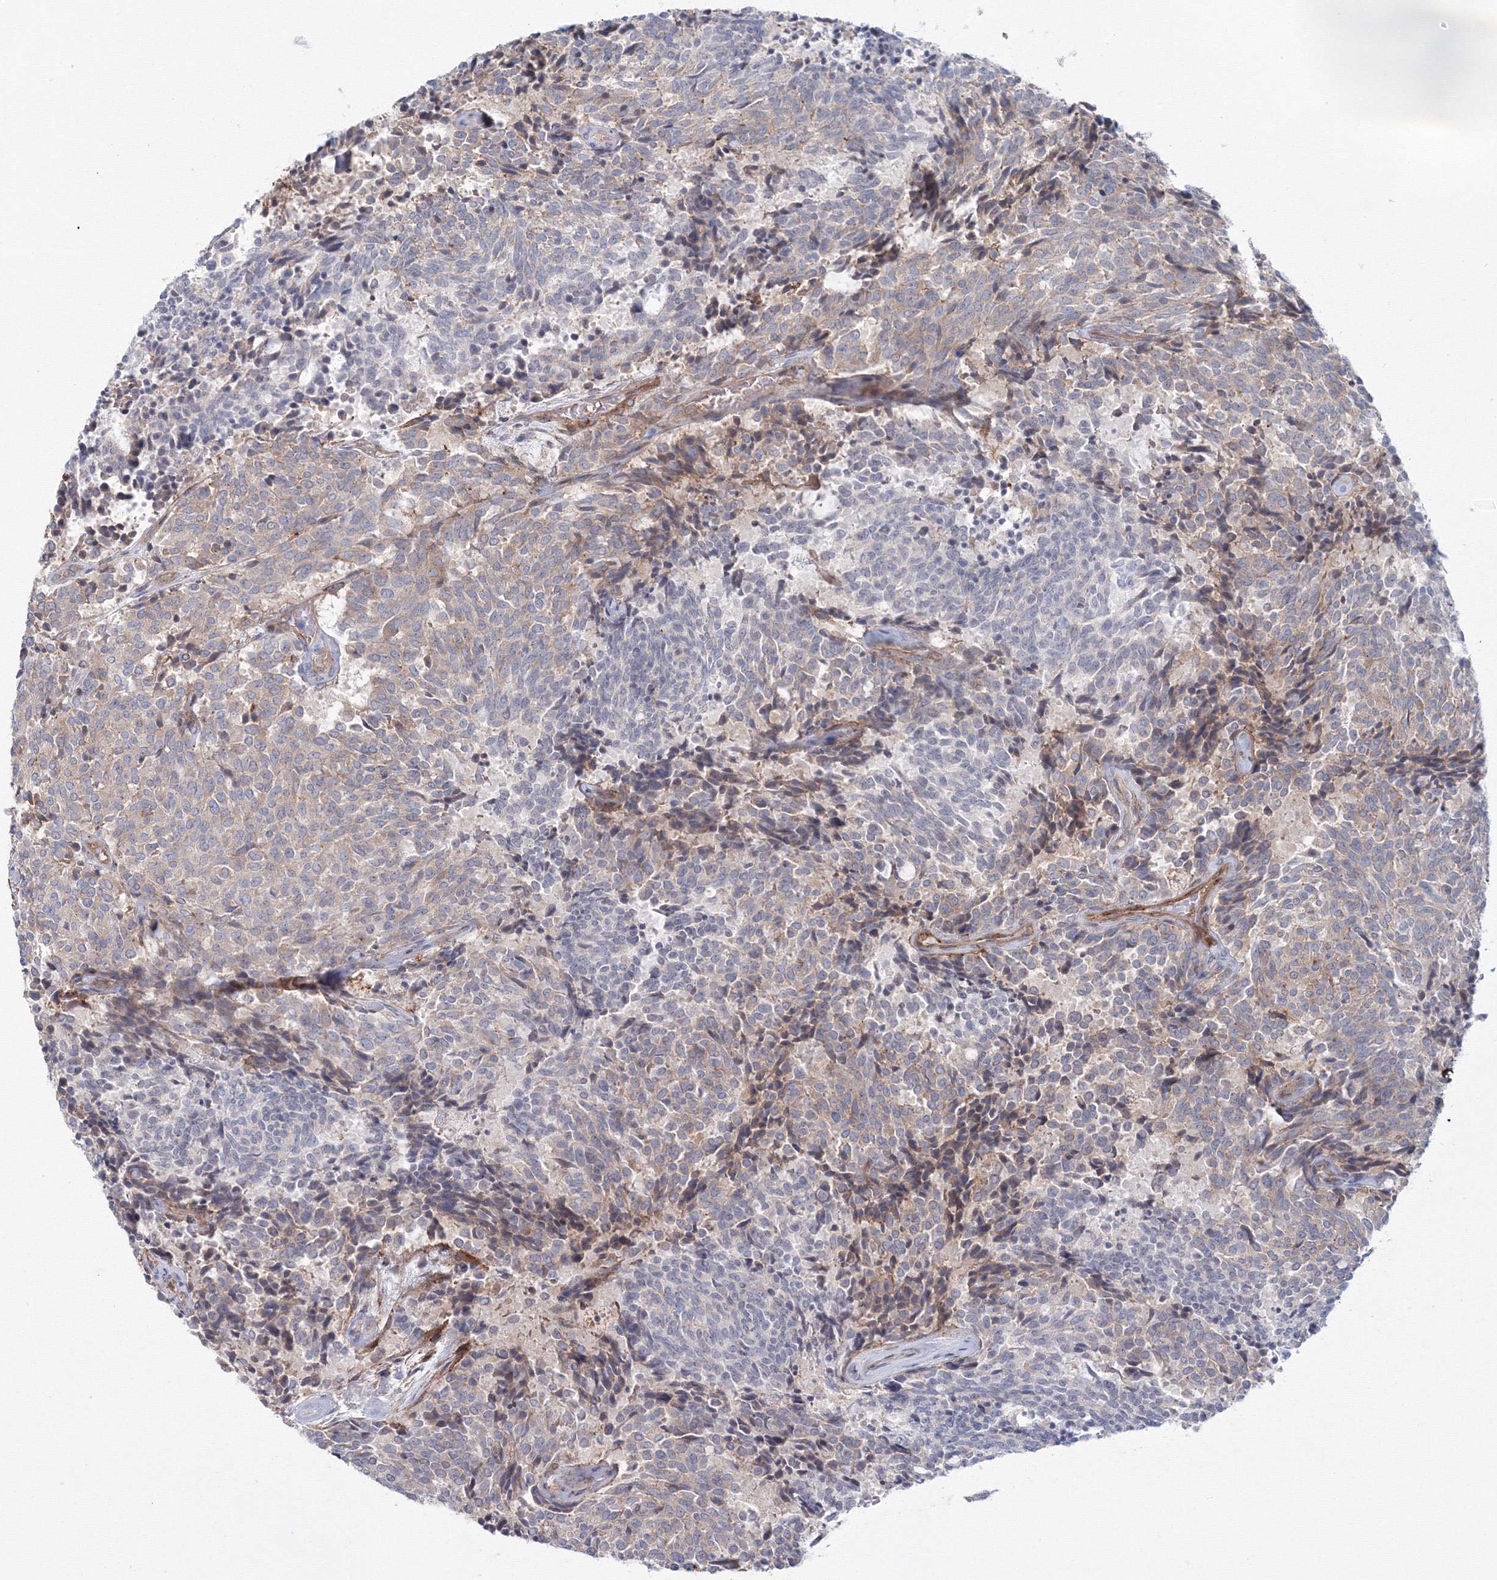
{"staining": {"intensity": "negative", "quantity": "none", "location": "none"}, "tissue": "carcinoid", "cell_type": "Tumor cells", "image_type": "cancer", "snomed": [{"axis": "morphology", "description": "Carcinoid, malignant, NOS"}, {"axis": "topography", "description": "Pancreas"}], "caption": "DAB immunohistochemical staining of carcinoid (malignant) exhibits no significant positivity in tumor cells.", "gene": "SH3PXD2A", "patient": {"sex": "female", "age": 54}}